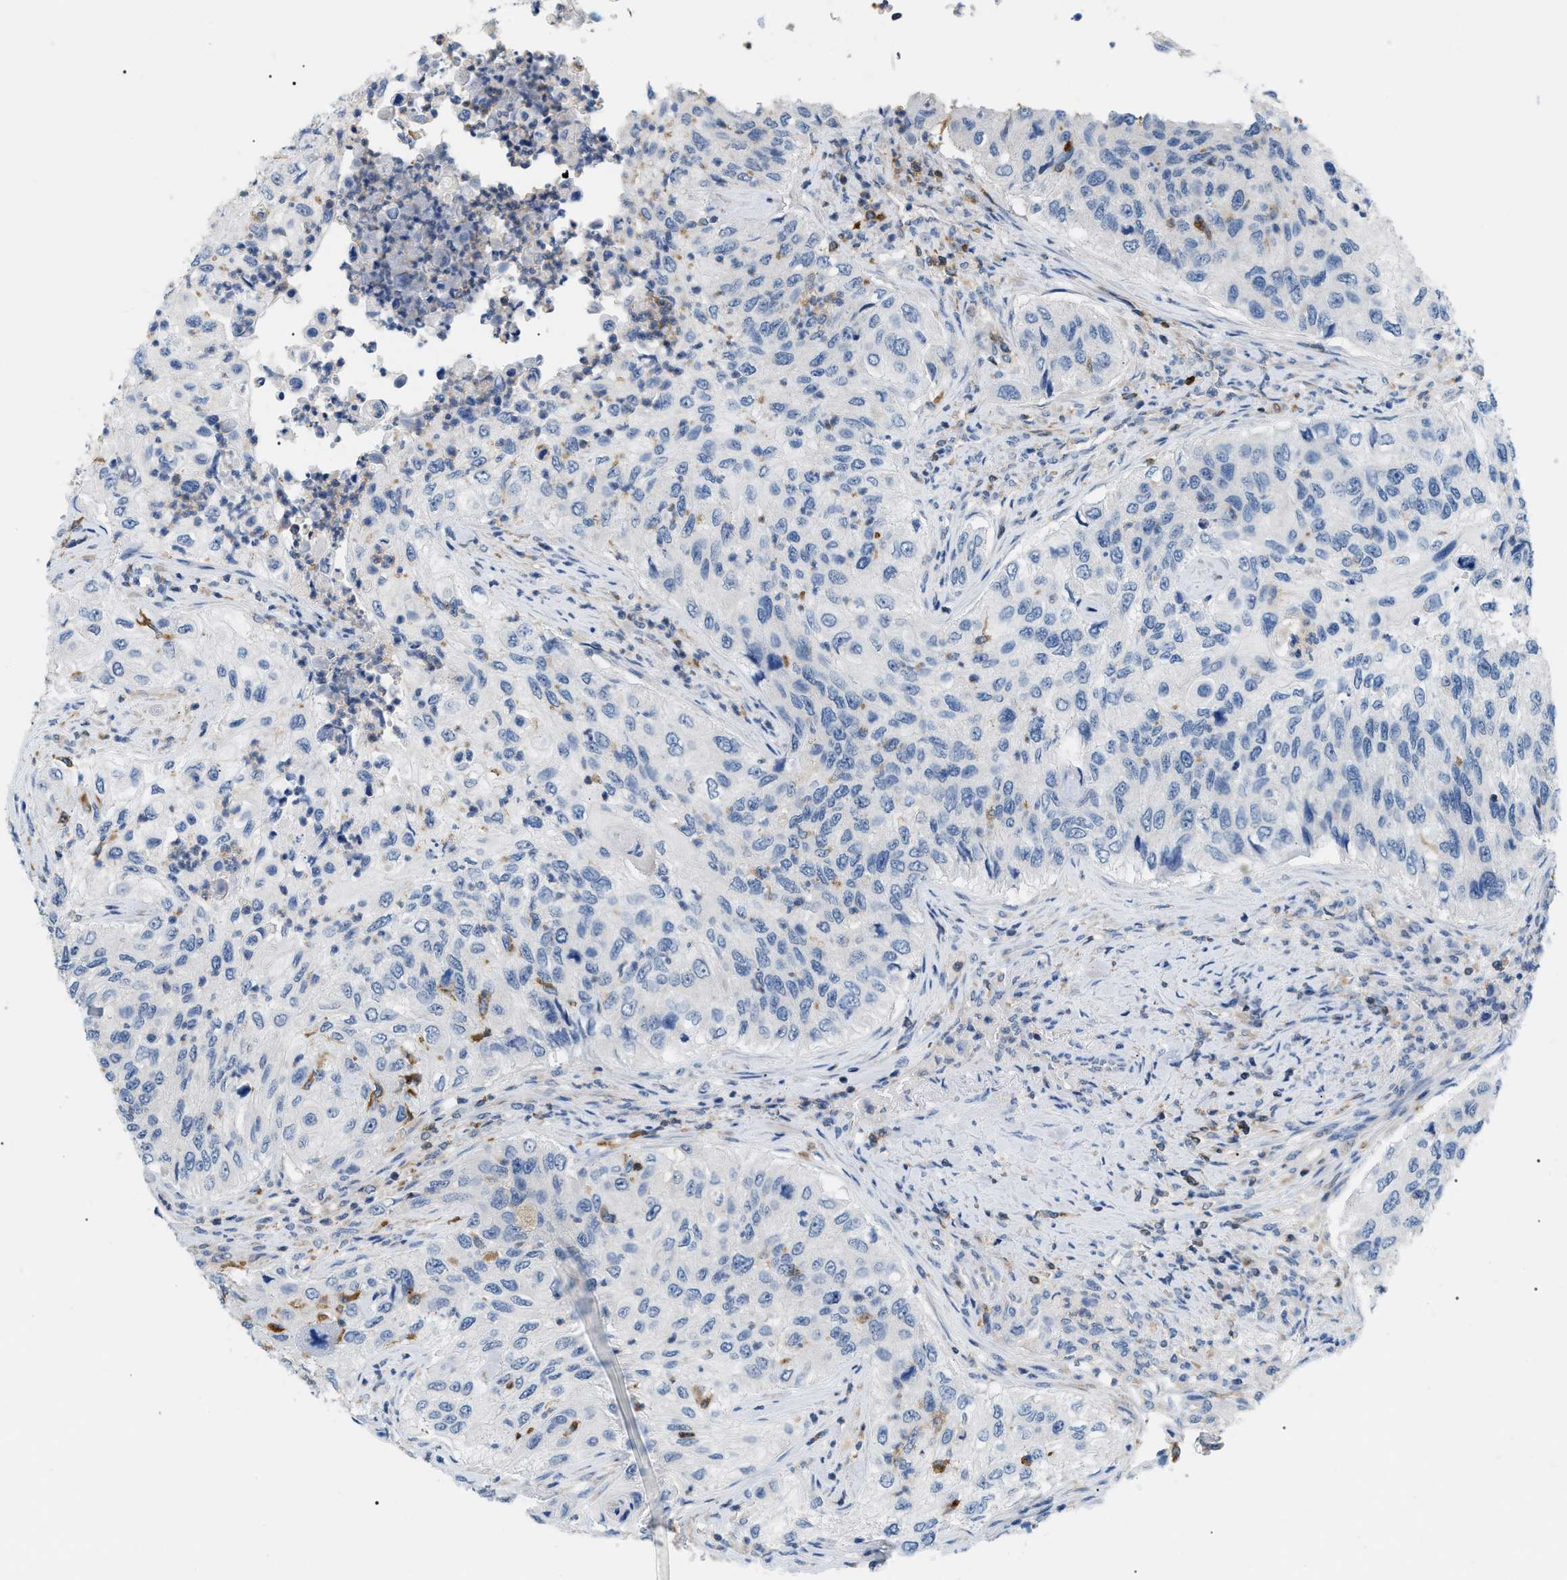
{"staining": {"intensity": "negative", "quantity": "none", "location": "none"}, "tissue": "urothelial cancer", "cell_type": "Tumor cells", "image_type": "cancer", "snomed": [{"axis": "morphology", "description": "Urothelial carcinoma, High grade"}, {"axis": "topography", "description": "Urinary bladder"}], "caption": "A high-resolution histopathology image shows IHC staining of urothelial carcinoma (high-grade), which displays no significant positivity in tumor cells.", "gene": "INPP5D", "patient": {"sex": "female", "age": 60}}